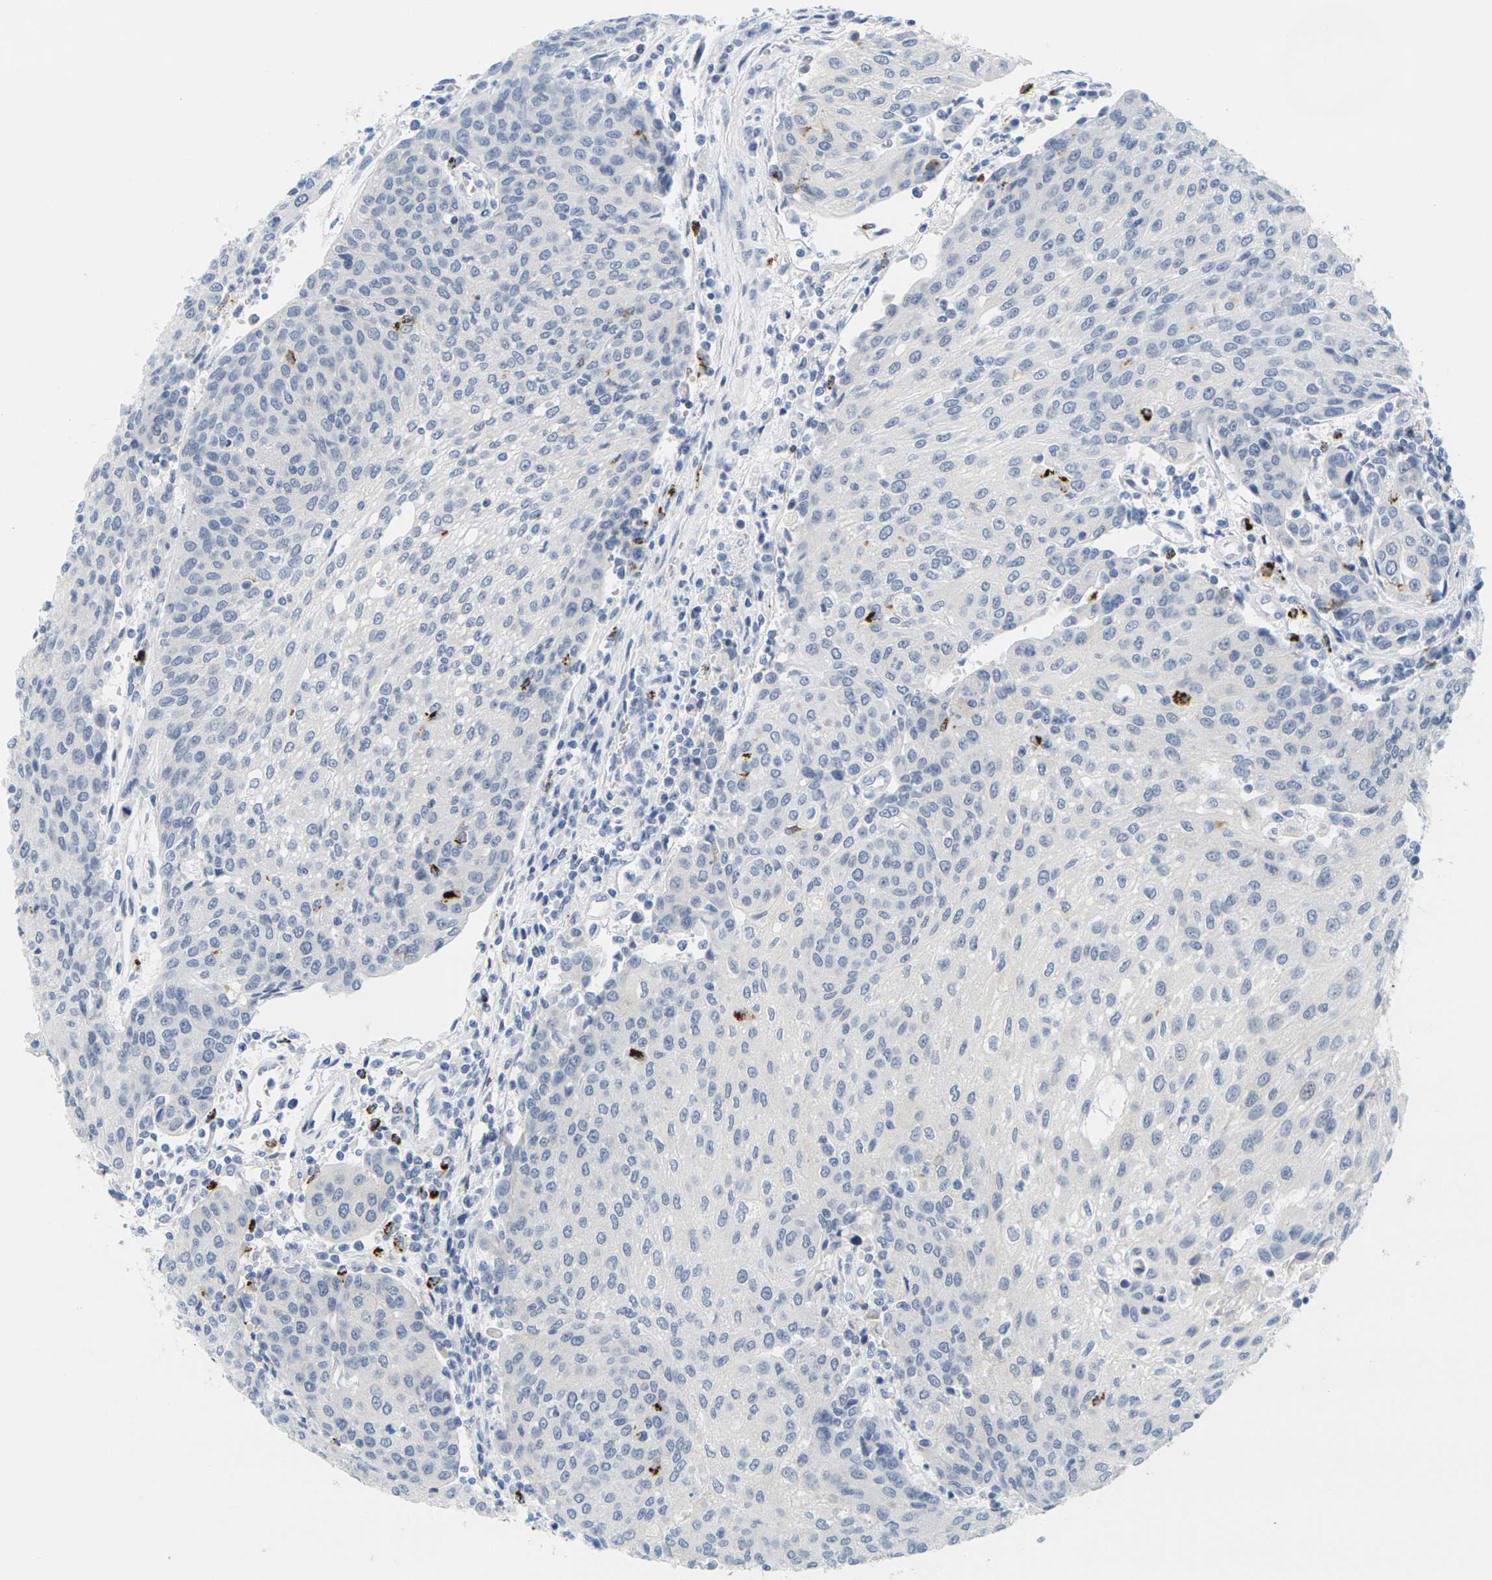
{"staining": {"intensity": "negative", "quantity": "none", "location": "none"}, "tissue": "urothelial cancer", "cell_type": "Tumor cells", "image_type": "cancer", "snomed": [{"axis": "morphology", "description": "Urothelial carcinoma, High grade"}, {"axis": "topography", "description": "Urinary bladder"}], "caption": "DAB immunohistochemical staining of human high-grade urothelial carcinoma displays no significant expression in tumor cells.", "gene": "HLA-DOB", "patient": {"sex": "female", "age": 85}}